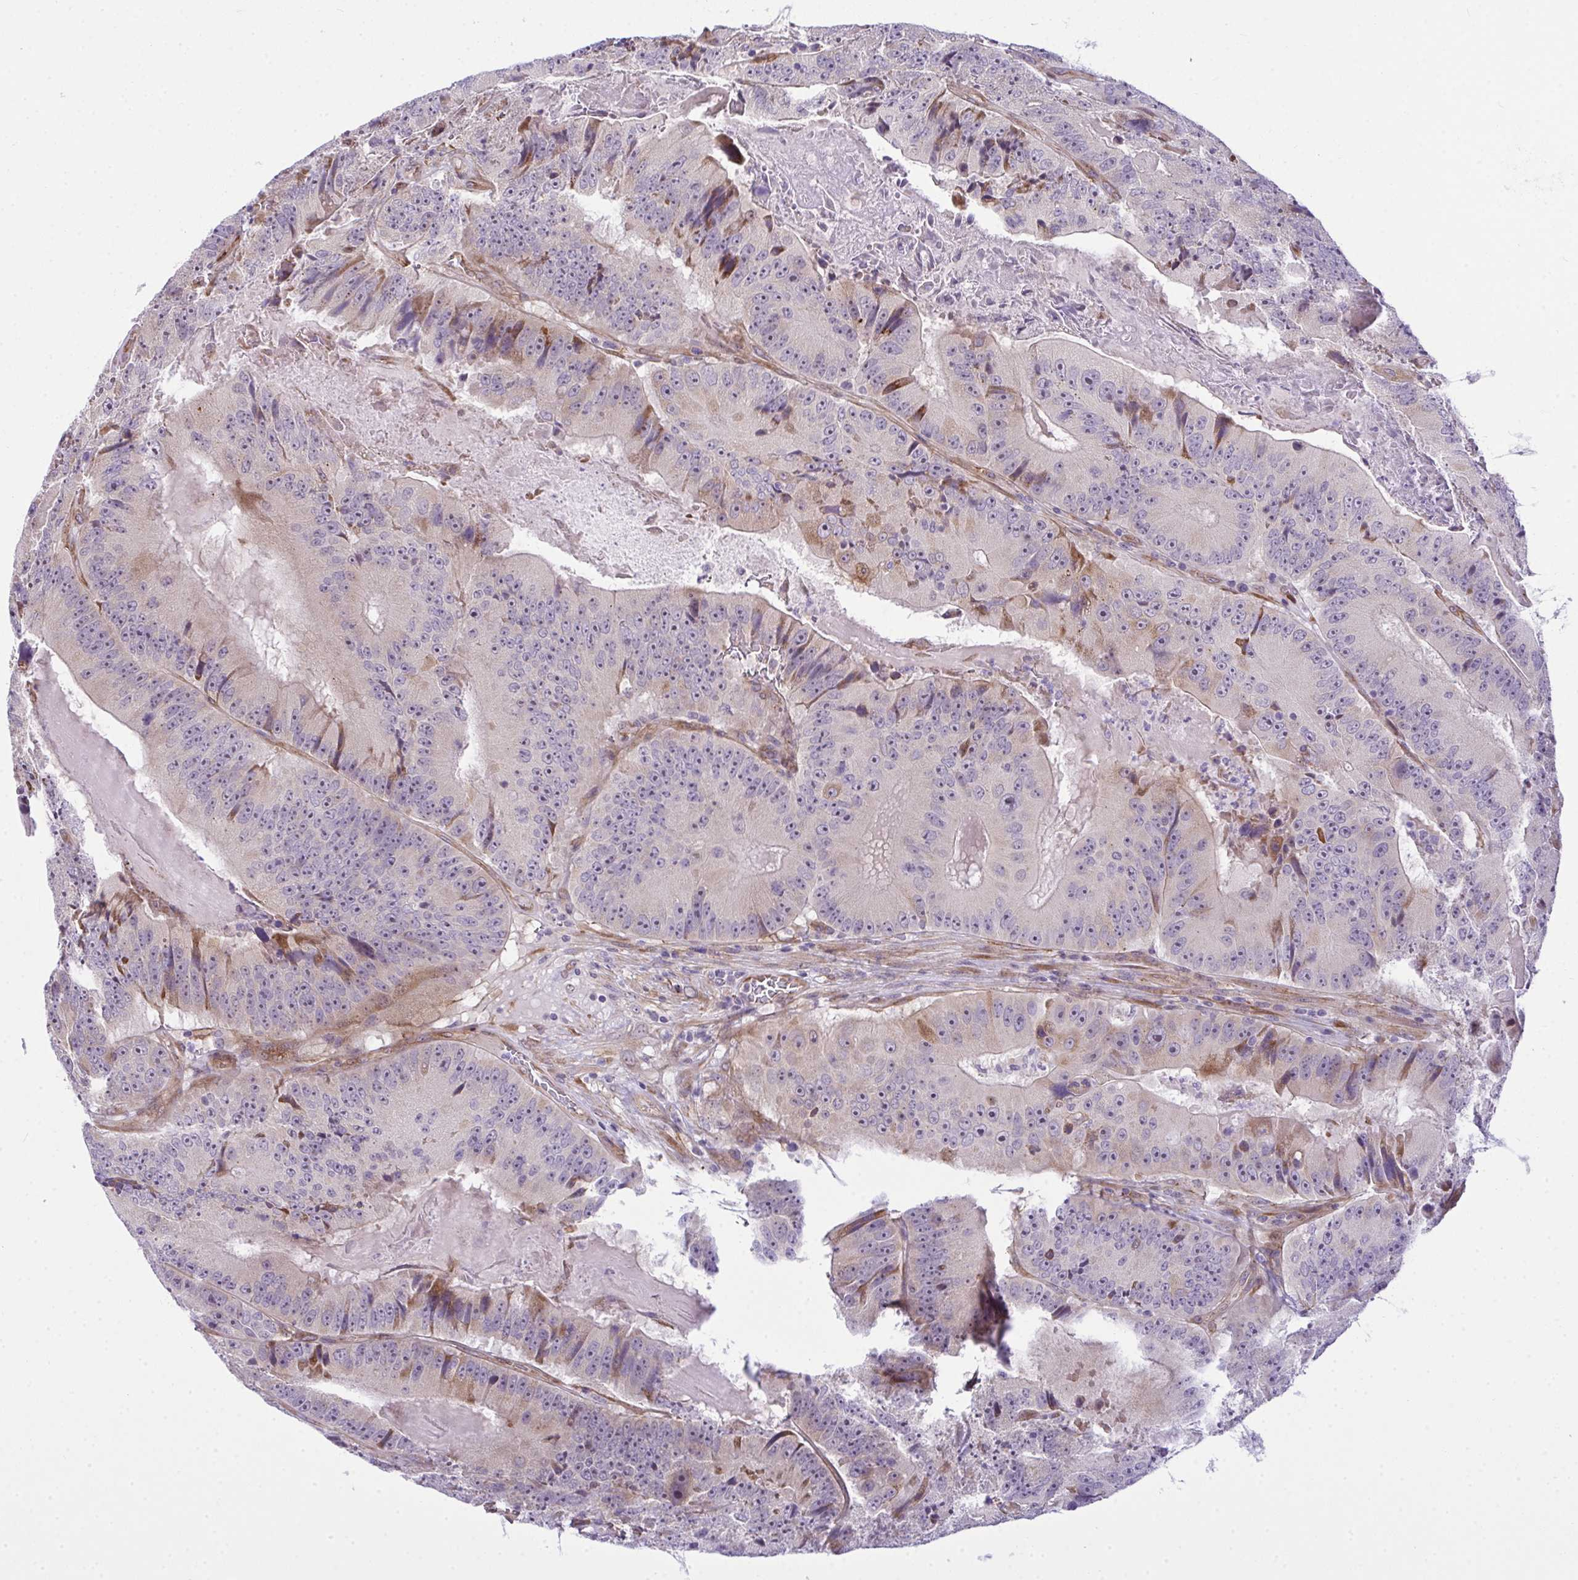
{"staining": {"intensity": "moderate", "quantity": "<25%", "location": "cytoplasmic/membranous"}, "tissue": "colorectal cancer", "cell_type": "Tumor cells", "image_type": "cancer", "snomed": [{"axis": "morphology", "description": "Adenocarcinoma, NOS"}, {"axis": "topography", "description": "Colon"}], "caption": "Moderate cytoplasmic/membranous positivity for a protein is seen in about <25% of tumor cells of colorectal cancer using IHC.", "gene": "RSKR", "patient": {"sex": "female", "age": 86}}